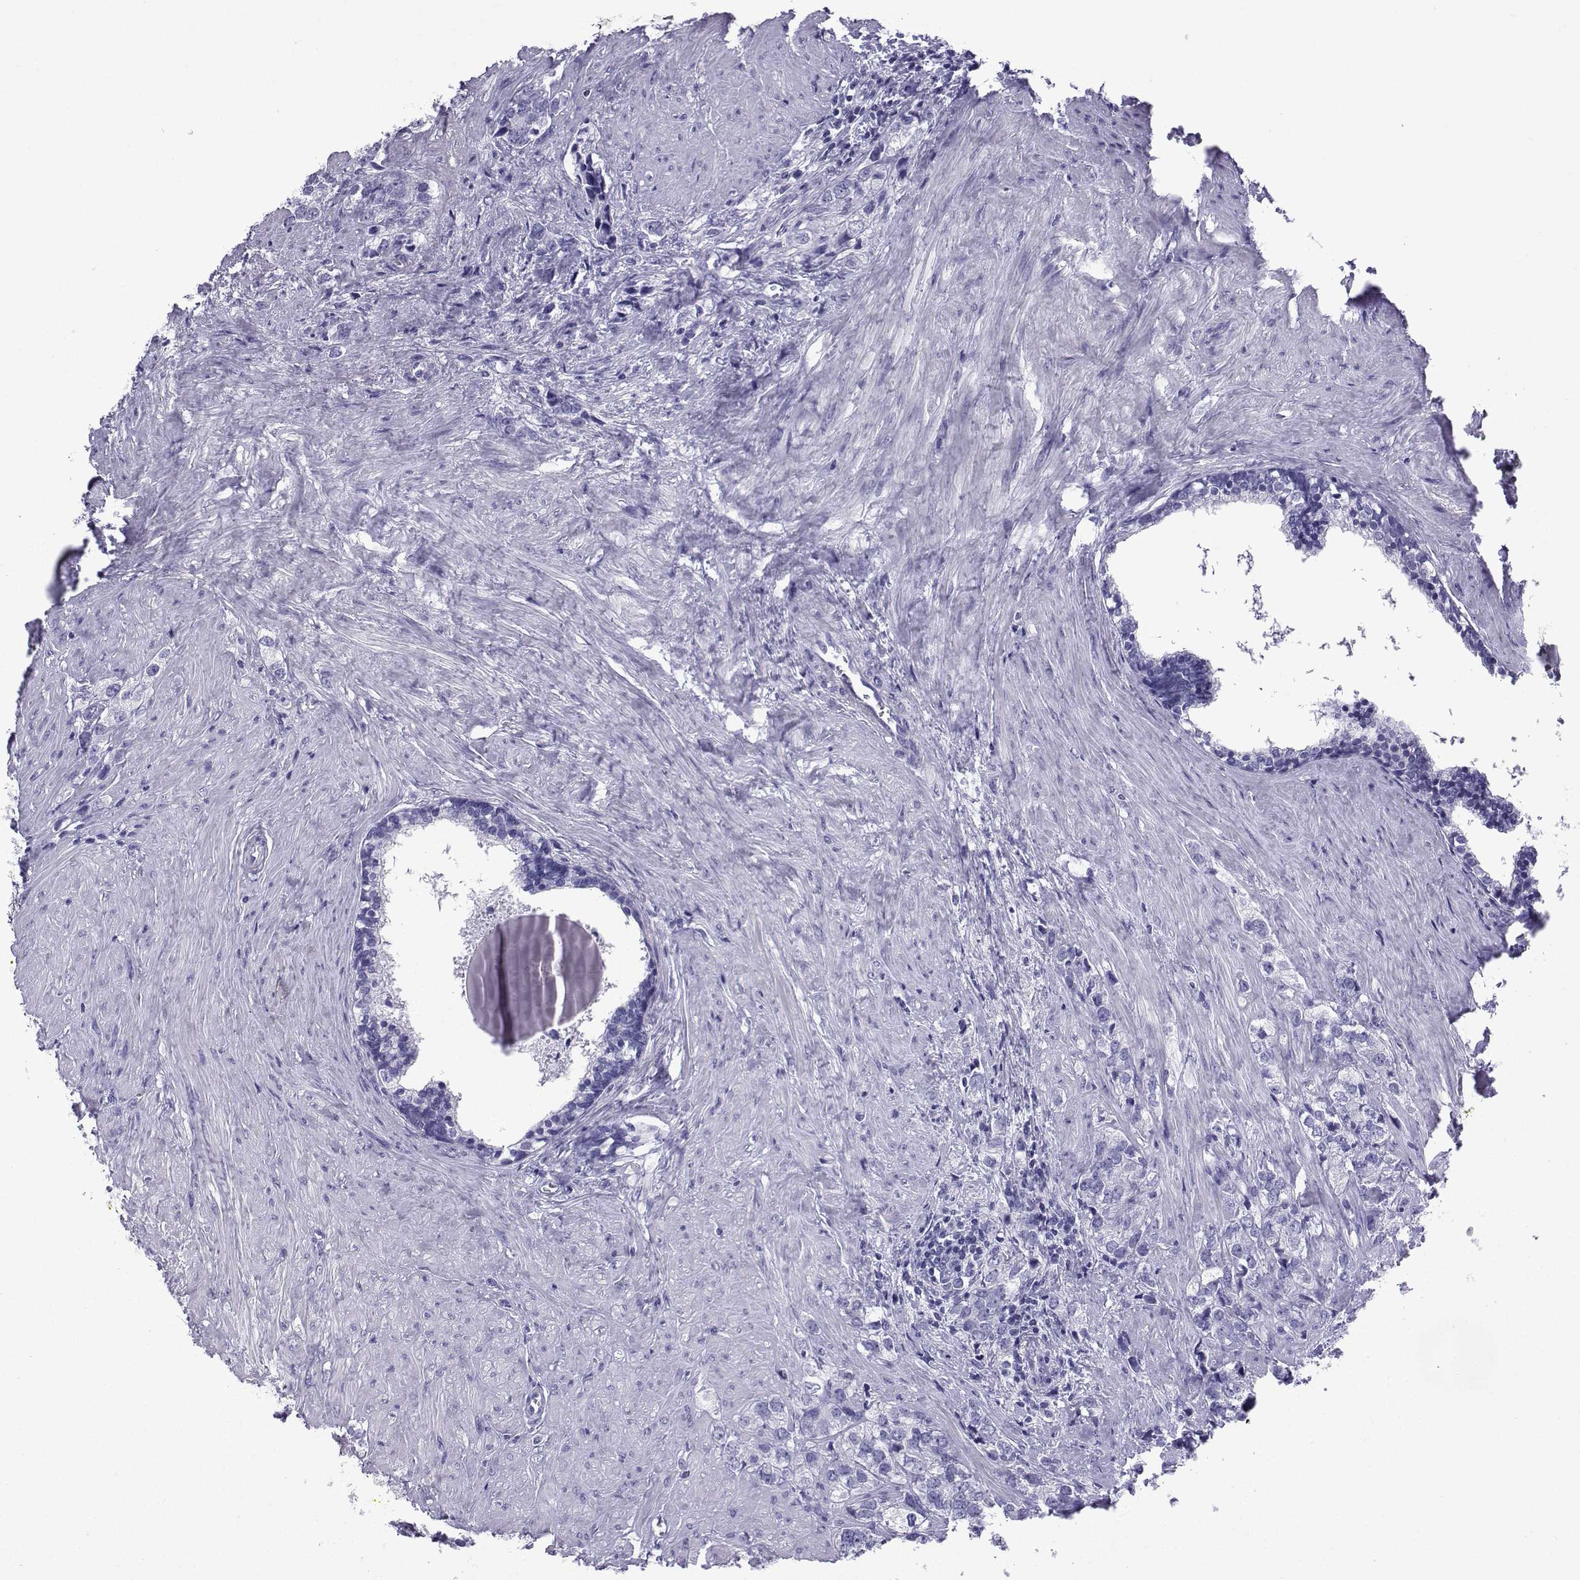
{"staining": {"intensity": "negative", "quantity": "none", "location": "none"}, "tissue": "prostate cancer", "cell_type": "Tumor cells", "image_type": "cancer", "snomed": [{"axis": "morphology", "description": "Adenocarcinoma, NOS"}, {"axis": "topography", "description": "Prostate and seminal vesicle, NOS"}], "caption": "IHC image of neoplastic tissue: prostate cancer (adenocarcinoma) stained with DAB exhibits no significant protein expression in tumor cells.", "gene": "TRIM46", "patient": {"sex": "male", "age": 63}}